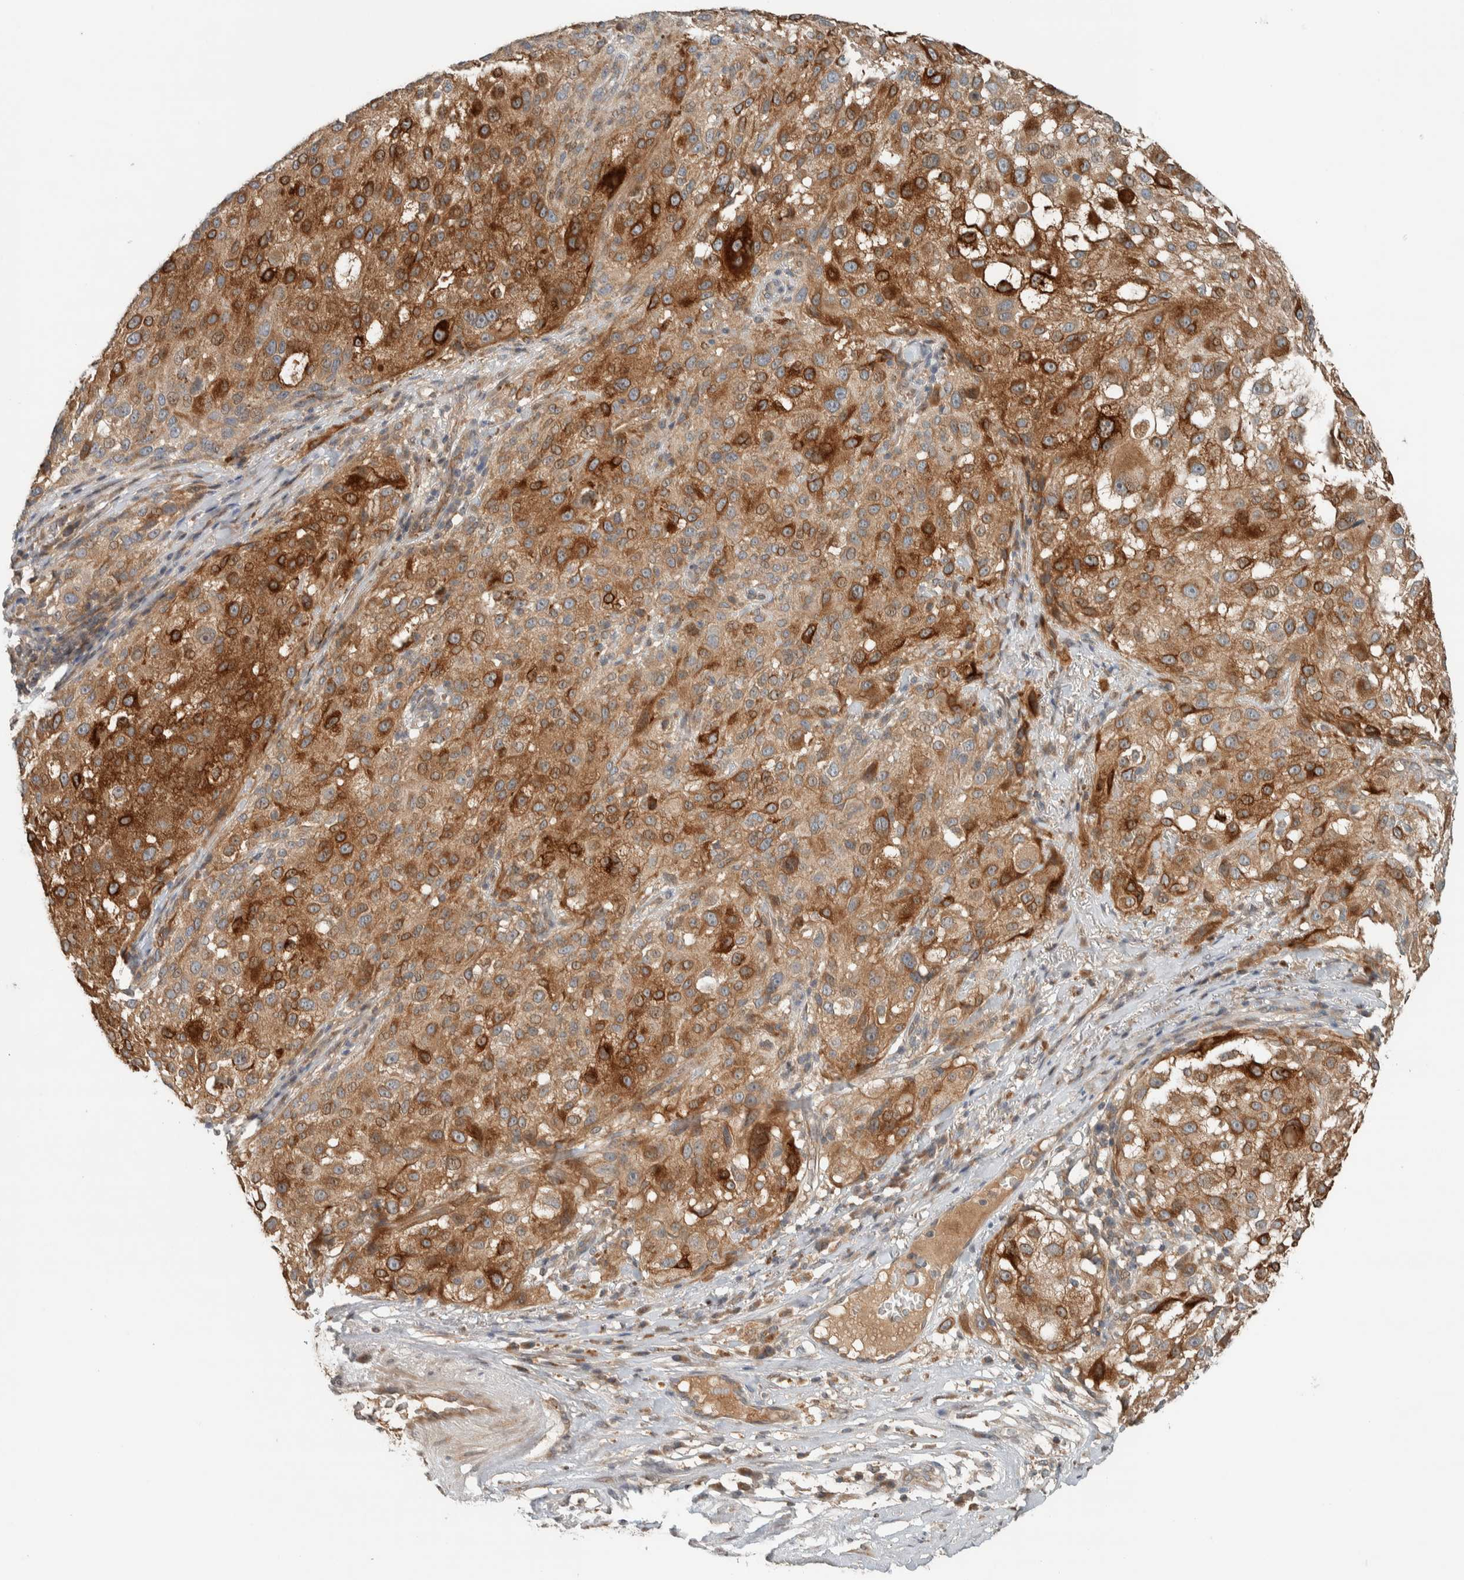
{"staining": {"intensity": "moderate", "quantity": ">75%", "location": "cytoplasmic/membranous"}, "tissue": "melanoma", "cell_type": "Tumor cells", "image_type": "cancer", "snomed": [{"axis": "morphology", "description": "Necrosis, NOS"}, {"axis": "morphology", "description": "Malignant melanoma, NOS"}, {"axis": "topography", "description": "Skin"}], "caption": "Tumor cells exhibit moderate cytoplasmic/membranous positivity in about >75% of cells in malignant melanoma. Nuclei are stained in blue.", "gene": "NBR1", "patient": {"sex": "female", "age": 87}}